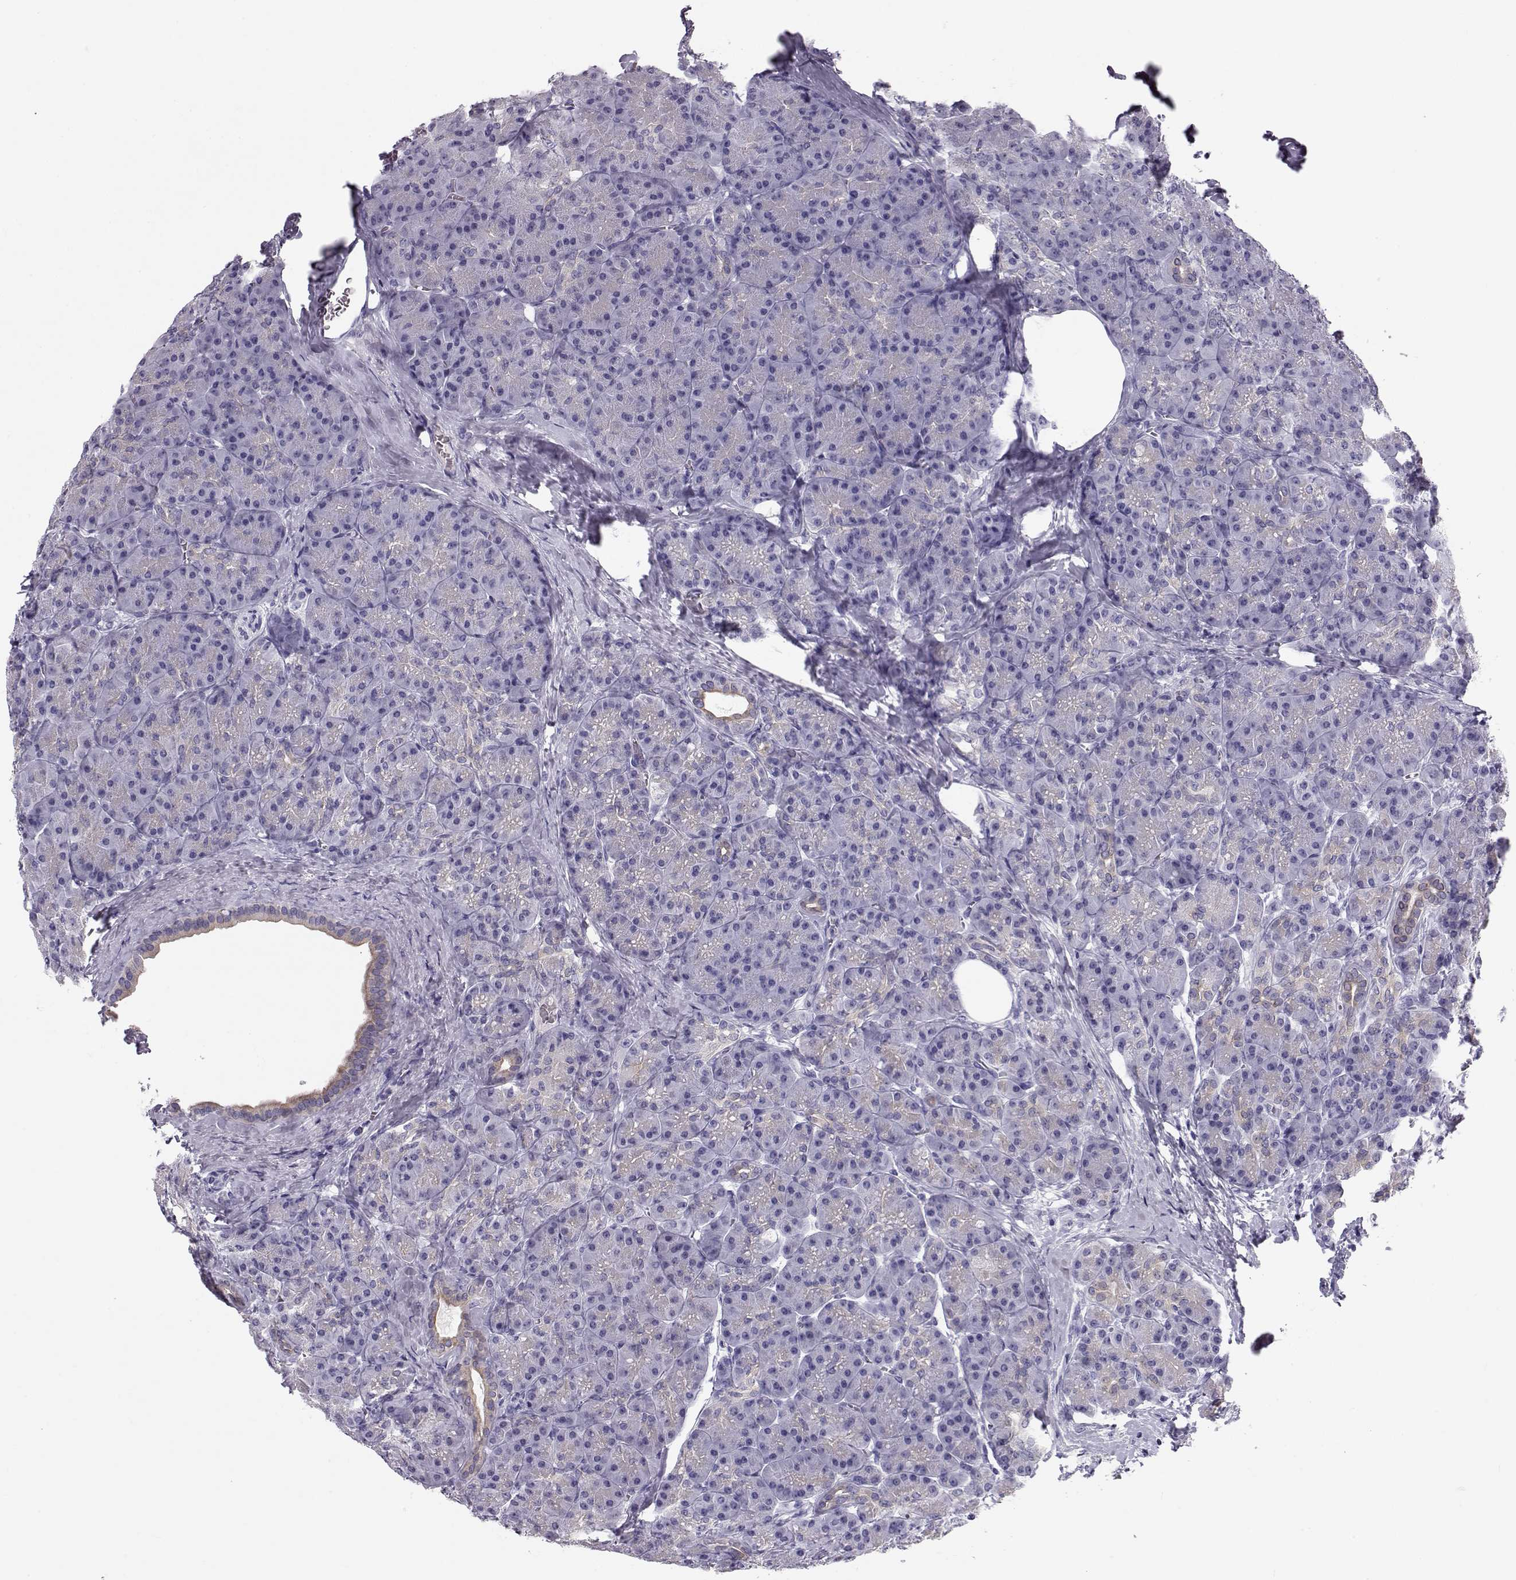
{"staining": {"intensity": "negative", "quantity": "none", "location": "none"}, "tissue": "pancreas", "cell_type": "Exocrine glandular cells", "image_type": "normal", "snomed": [{"axis": "morphology", "description": "Normal tissue, NOS"}, {"axis": "topography", "description": "Pancreas"}], "caption": "Exocrine glandular cells show no significant expression in normal pancreas. (DAB immunohistochemistry (IHC) with hematoxylin counter stain).", "gene": "GPR26", "patient": {"sex": "male", "age": 57}}